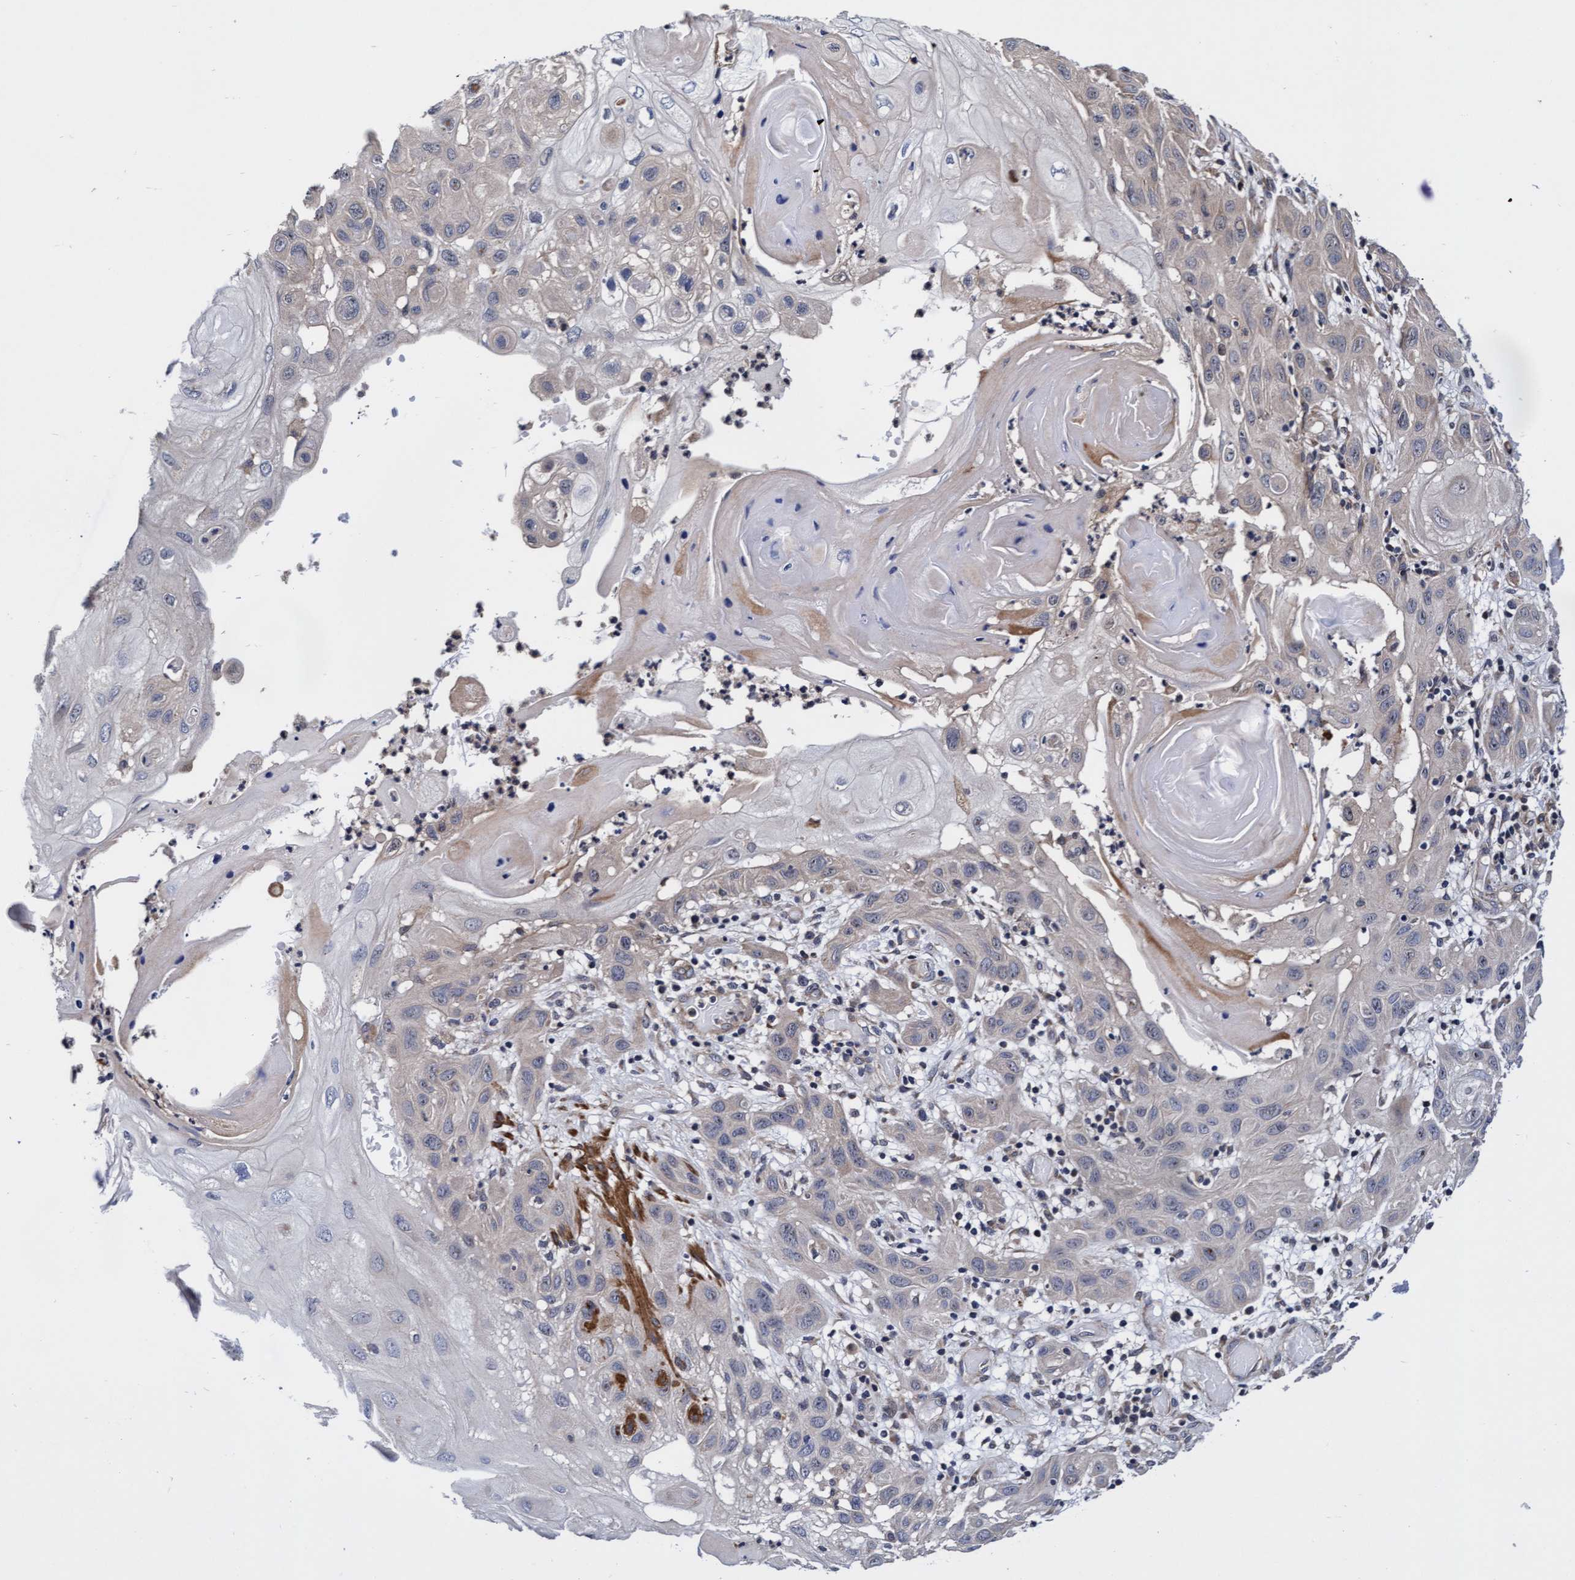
{"staining": {"intensity": "weak", "quantity": "25%-75%", "location": "cytoplasmic/membranous"}, "tissue": "skin cancer", "cell_type": "Tumor cells", "image_type": "cancer", "snomed": [{"axis": "morphology", "description": "Squamous cell carcinoma, NOS"}, {"axis": "topography", "description": "Skin"}], "caption": "DAB immunohistochemical staining of skin cancer (squamous cell carcinoma) displays weak cytoplasmic/membranous protein positivity in about 25%-75% of tumor cells. Using DAB (brown) and hematoxylin (blue) stains, captured at high magnification using brightfield microscopy.", "gene": "EFCAB13", "patient": {"sex": "female", "age": 96}}